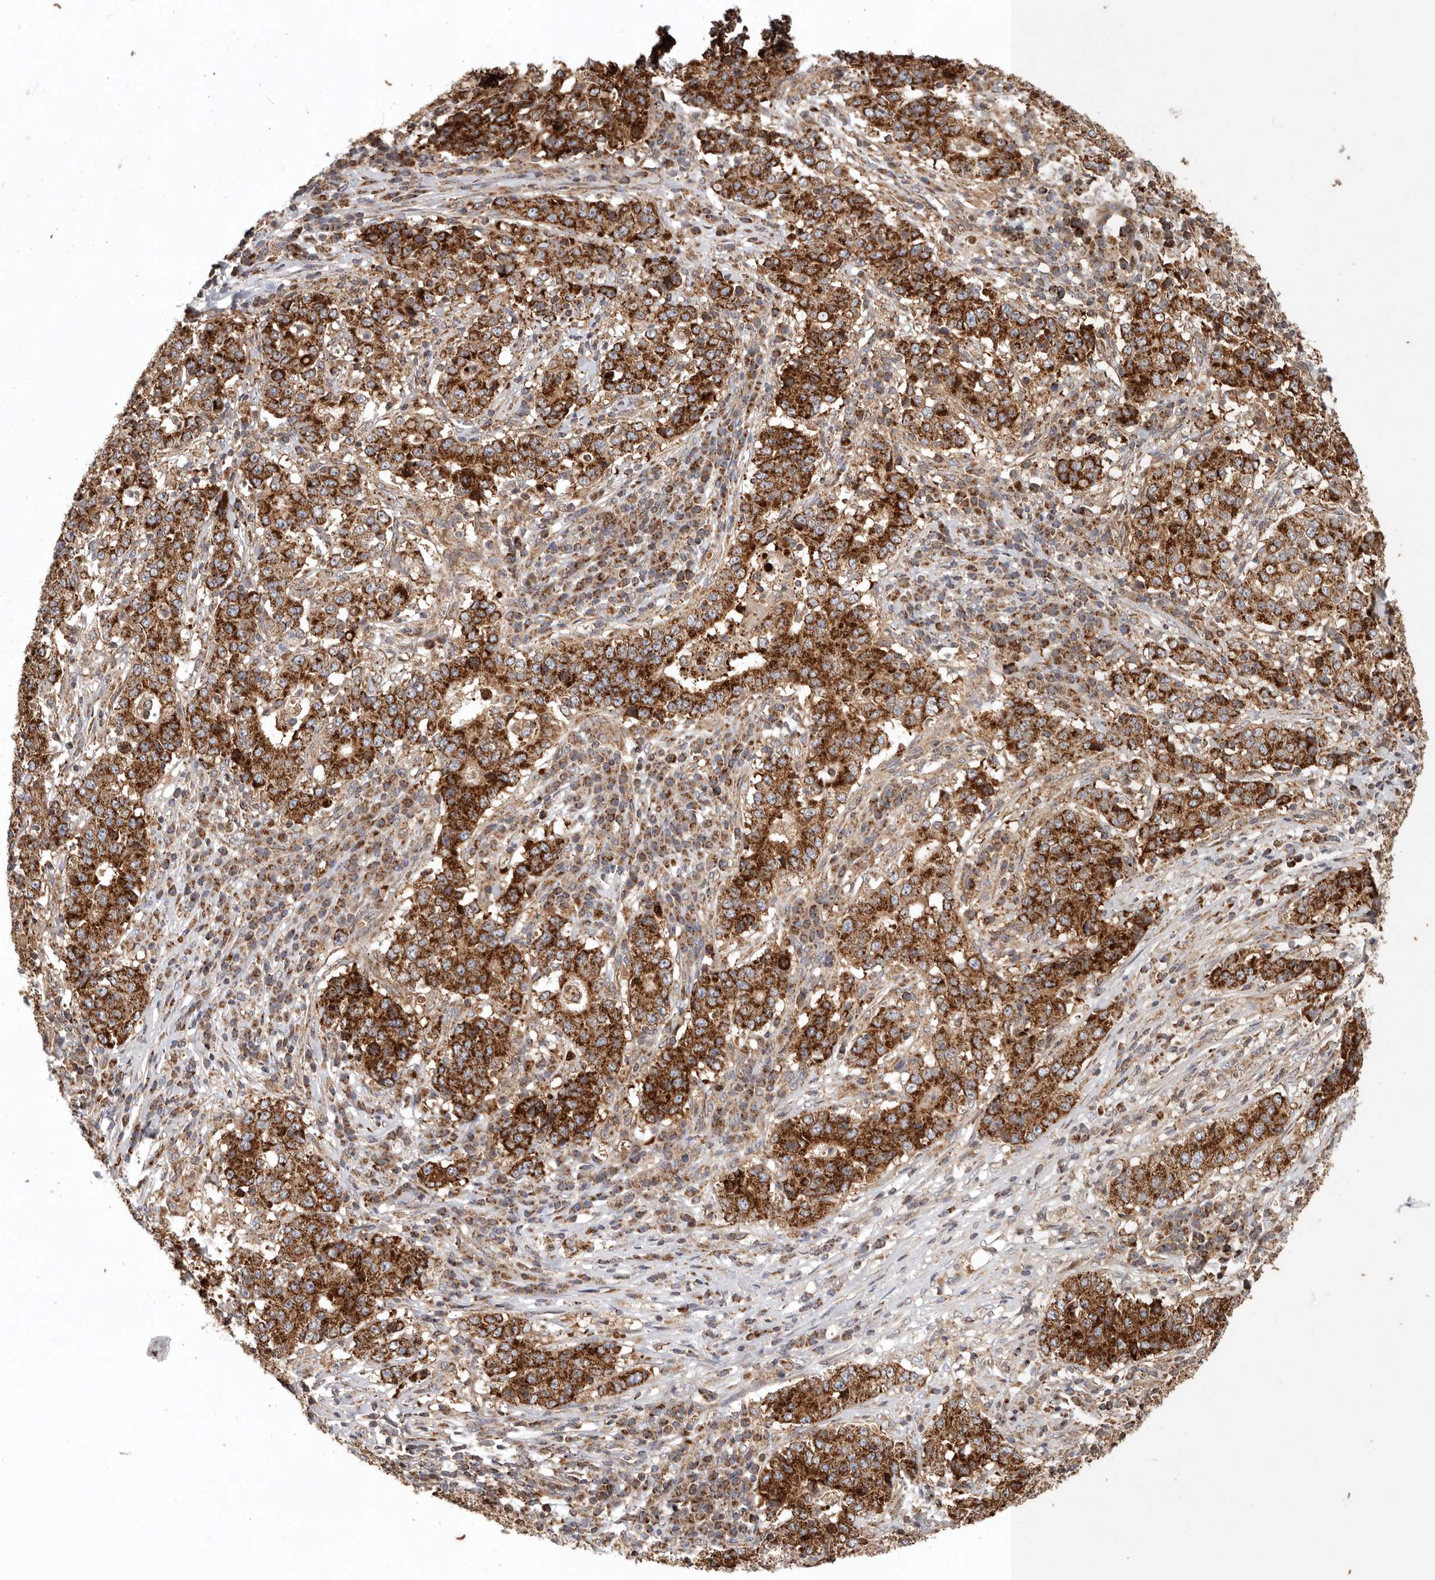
{"staining": {"intensity": "strong", "quantity": ">75%", "location": "cytoplasmic/membranous"}, "tissue": "stomach cancer", "cell_type": "Tumor cells", "image_type": "cancer", "snomed": [{"axis": "morphology", "description": "Adenocarcinoma, NOS"}, {"axis": "topography", "description": "Stomach"}], "caption": "There is high levels of strong cytoplasmic/membranous positivity in tumor cells of stomach adenocarcinoma, as demonstrated by immunohistochemical staining (brown color).", "gene": "MRPS10", "patient": {"sex": "male", "age": 59}}